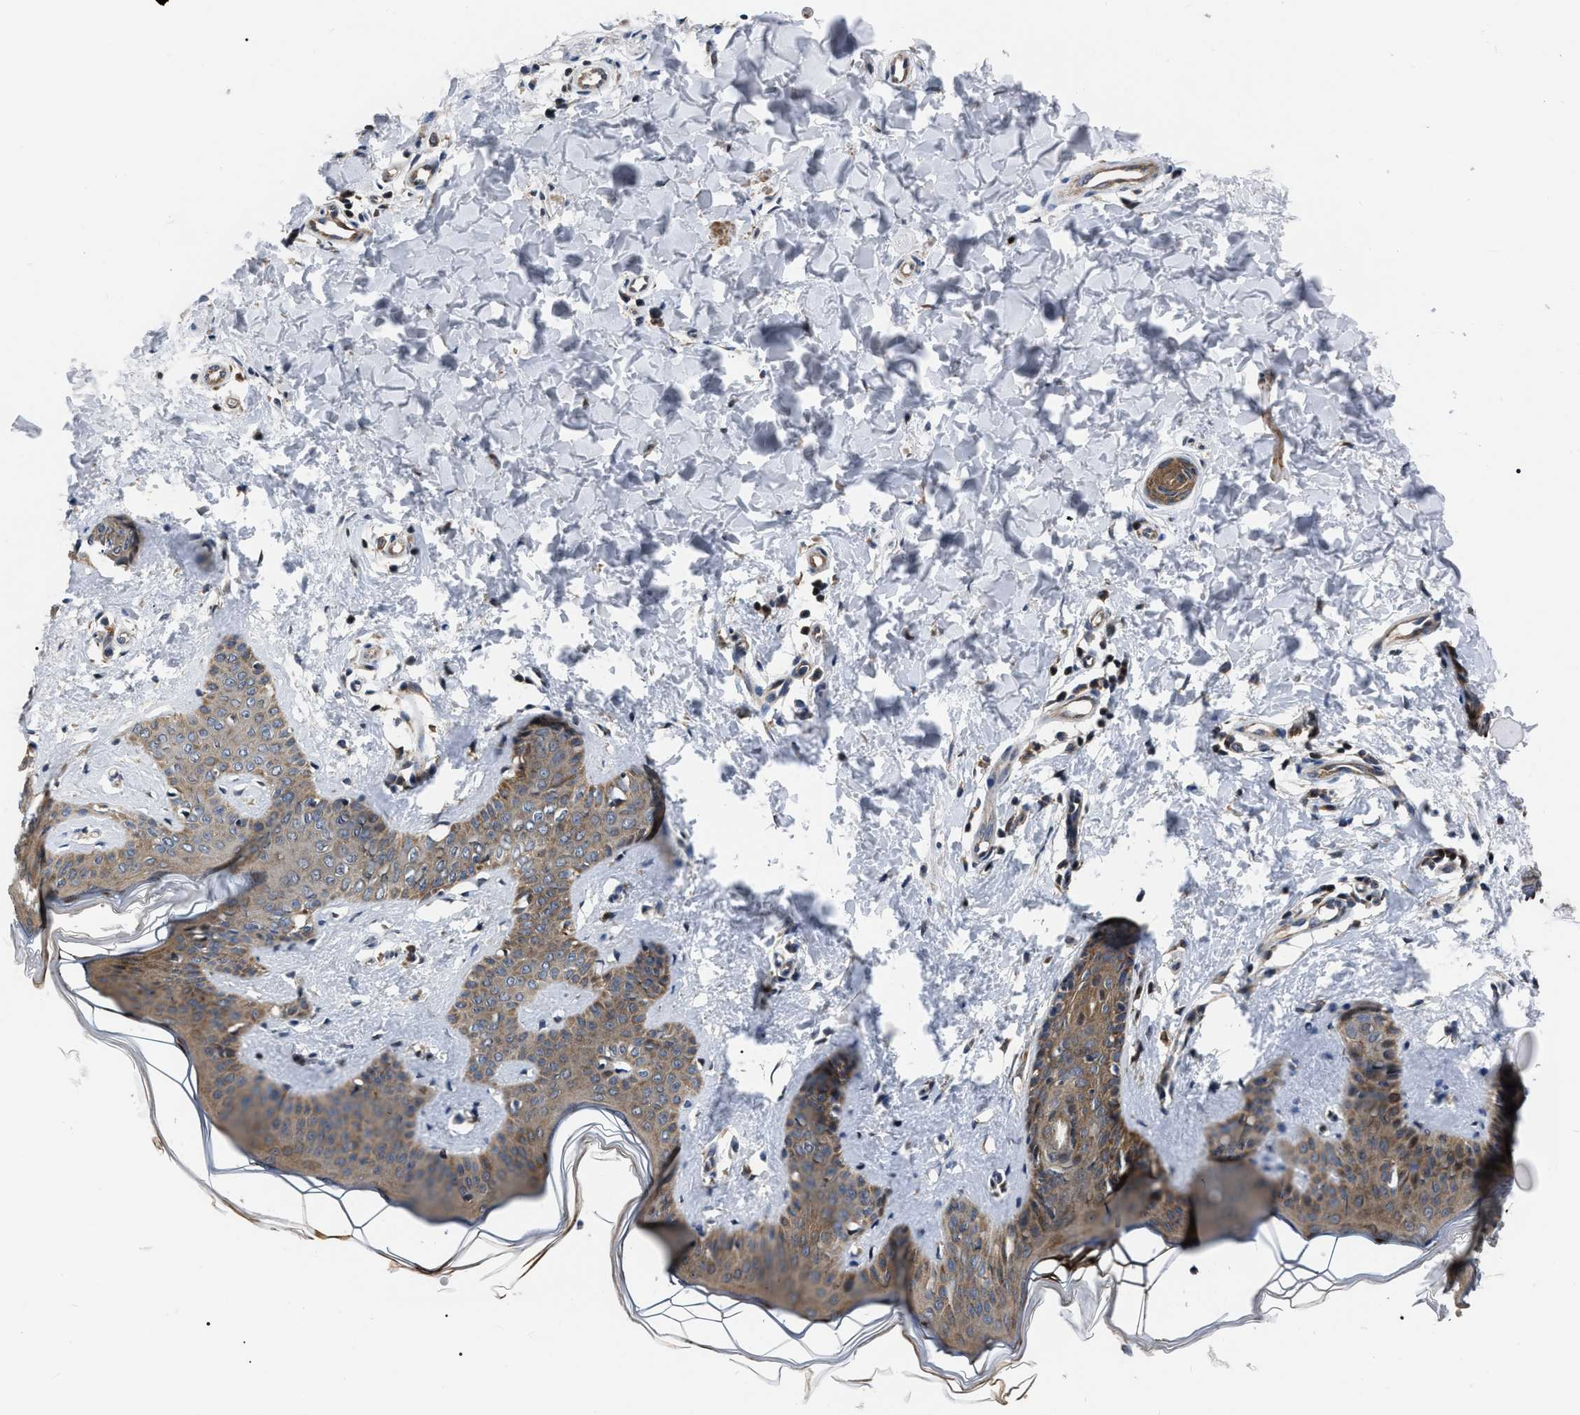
{"staining": {"intensity": "moderate", "quantity": ">75%", "location": "cytoplasmic/membranous"}, "tissue": "skin", "cell_type": "Fibroblasts", "image_type": "normal", "snomed": [{"axis": "morphology", "description": "Normal tissue, NOS"}, {"axis": "topography", "description": "Skin"}], "caption": "A brown stain shows moderate cytoplasmic/membranous expression of a protein in fibroblasts of benign human skin. The staining was performed using DAB to visualize the protein expression in brown, while the nuclei were stained in blue with hematoxylin (Magnification: 20x).", "gene": "PPWD1", "patient": {"sex": "female", "age": 17}}